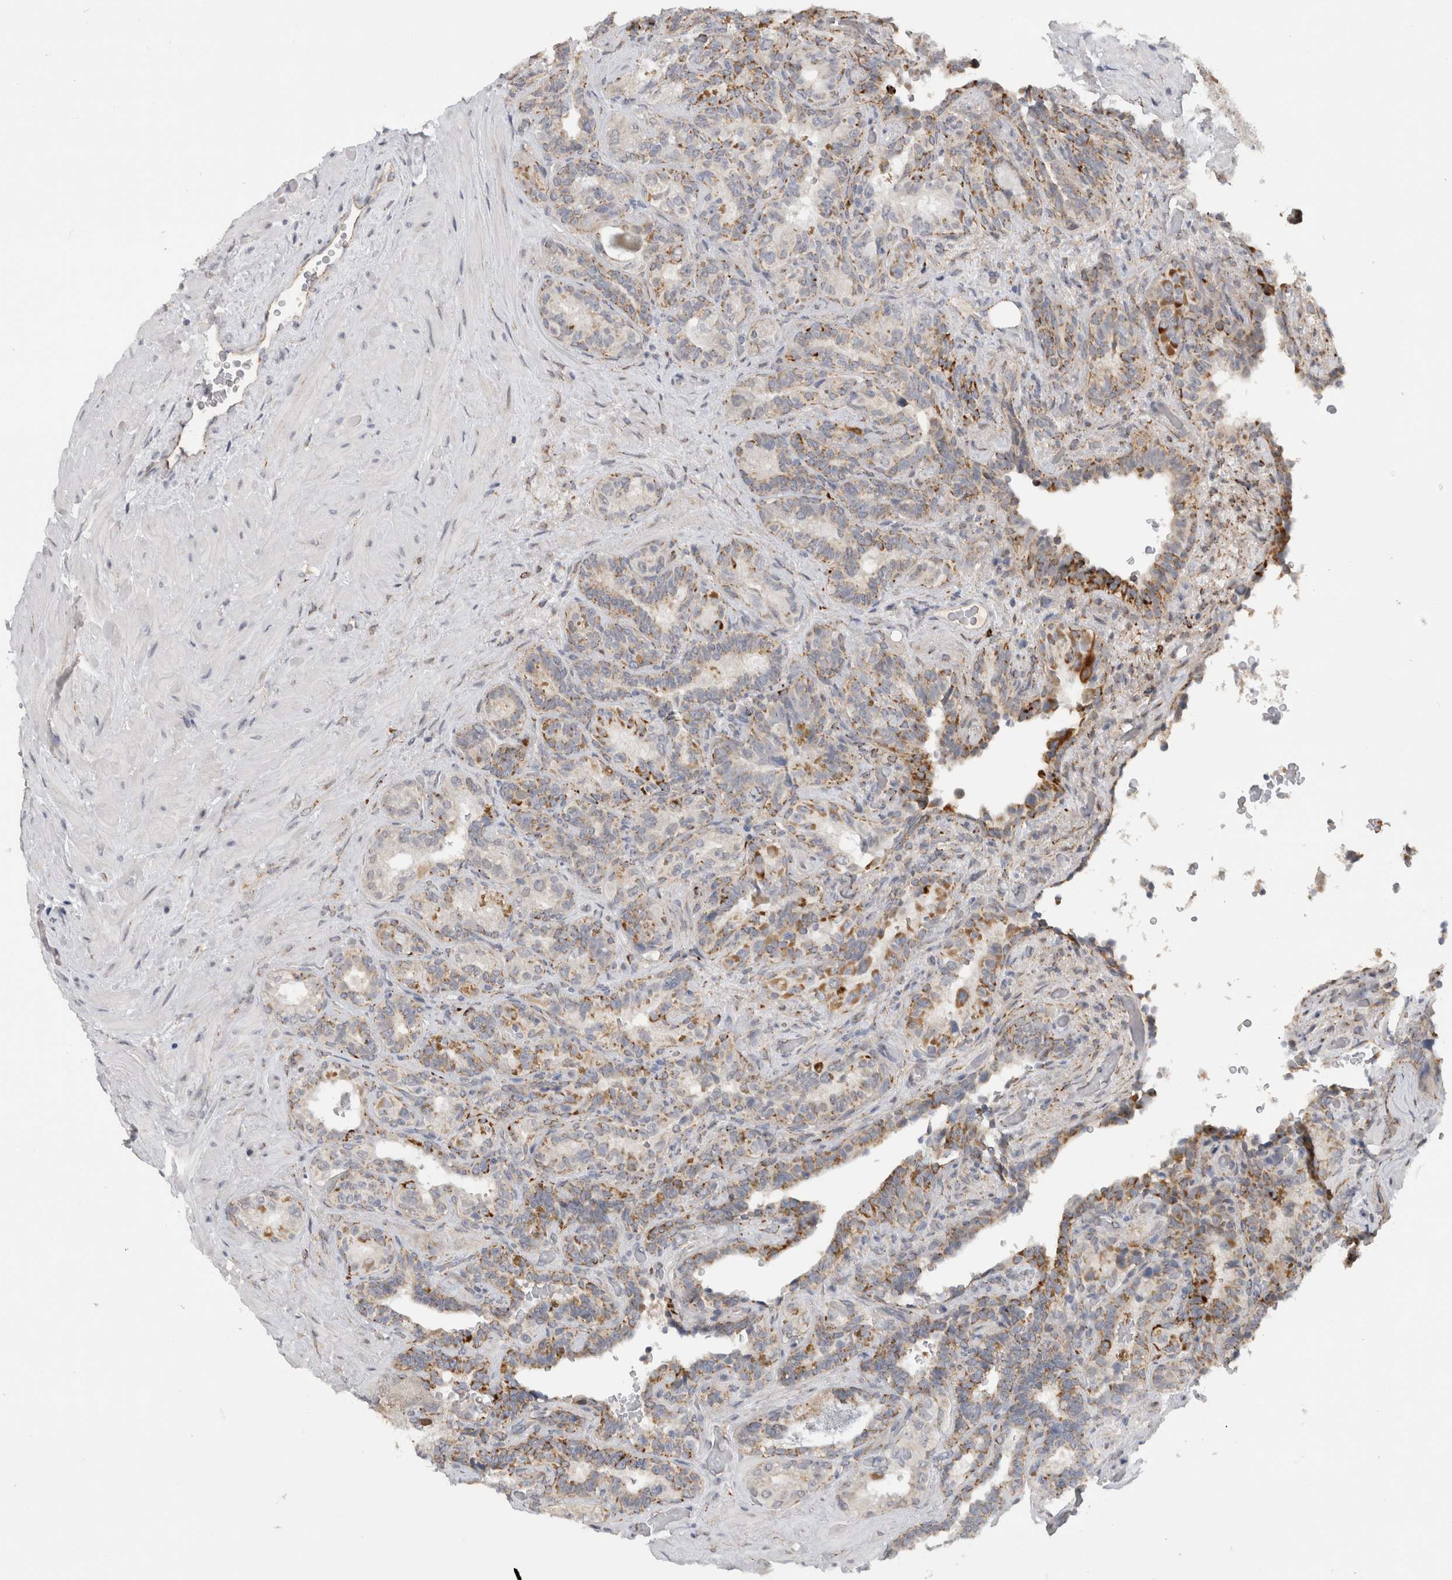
{"staining": {"intensity": "moderate", "quantity": ">75%", "location": "cytoplasmic/membranous"}, "tissue": "seminal vesicle", "cell_type": "Glandular cells", "image_type": "normal", "snomed": [{"axis": "morphology", "description": "Normal tissue, NOS"}, {"axis": "topography", "description": "Prostate"}, {"axis": "topography", "description": "Seminal veicle"}], "caption": "Moderate cytoplasmic/membranous staining for a protein is appreciated in approximately >75% of glandular cells of benign seminal vesicle using immunohistochemistry.", "gene": "DYRK2", "patient": {"sex": "male", "age": 67}}